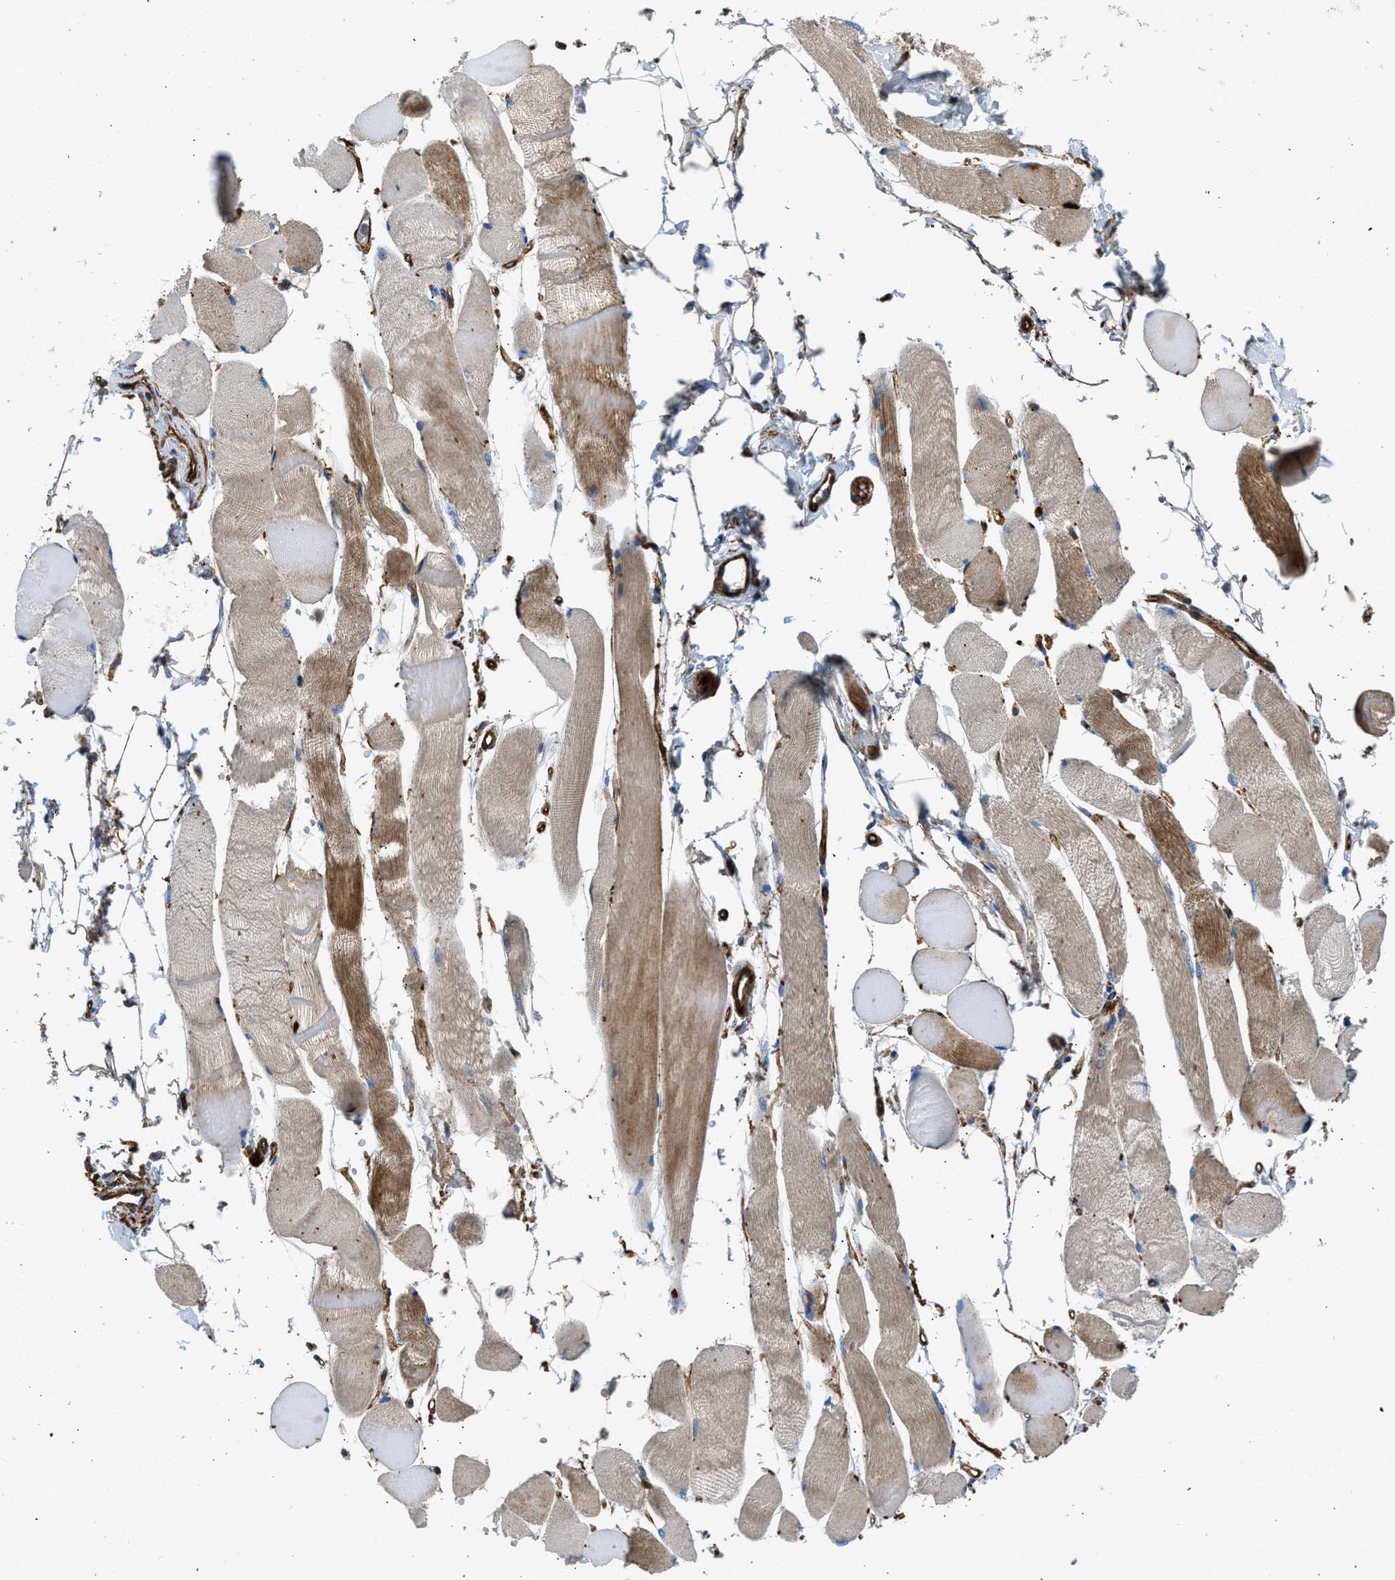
{"staining": {"intensity": "moderate", "quantity": ">75%", "location": "cytoplasmic/membranous"}, "tissue": "skeletal muscle", "cell_type": "Myocytes", "image_type": "normal", "snomed": [{"axis": "morphology", "description": "Normal tissue, NOS"}, {"axis": "topography", "description": "Skeletal muscle"}, {"axis": "topography", "description": "Peripheral nerve tissue"}], "caption": "Immunohistochemistry photomicrograph of unremarkable human skeletal muscle stained for a protein (brown), which demonstrates medium levels of moderate cytoplasmic/membranous staining in about >75% of myocytes.", "gene": "NYNRIN", "patient": {"sex": "female", "age": 84}}